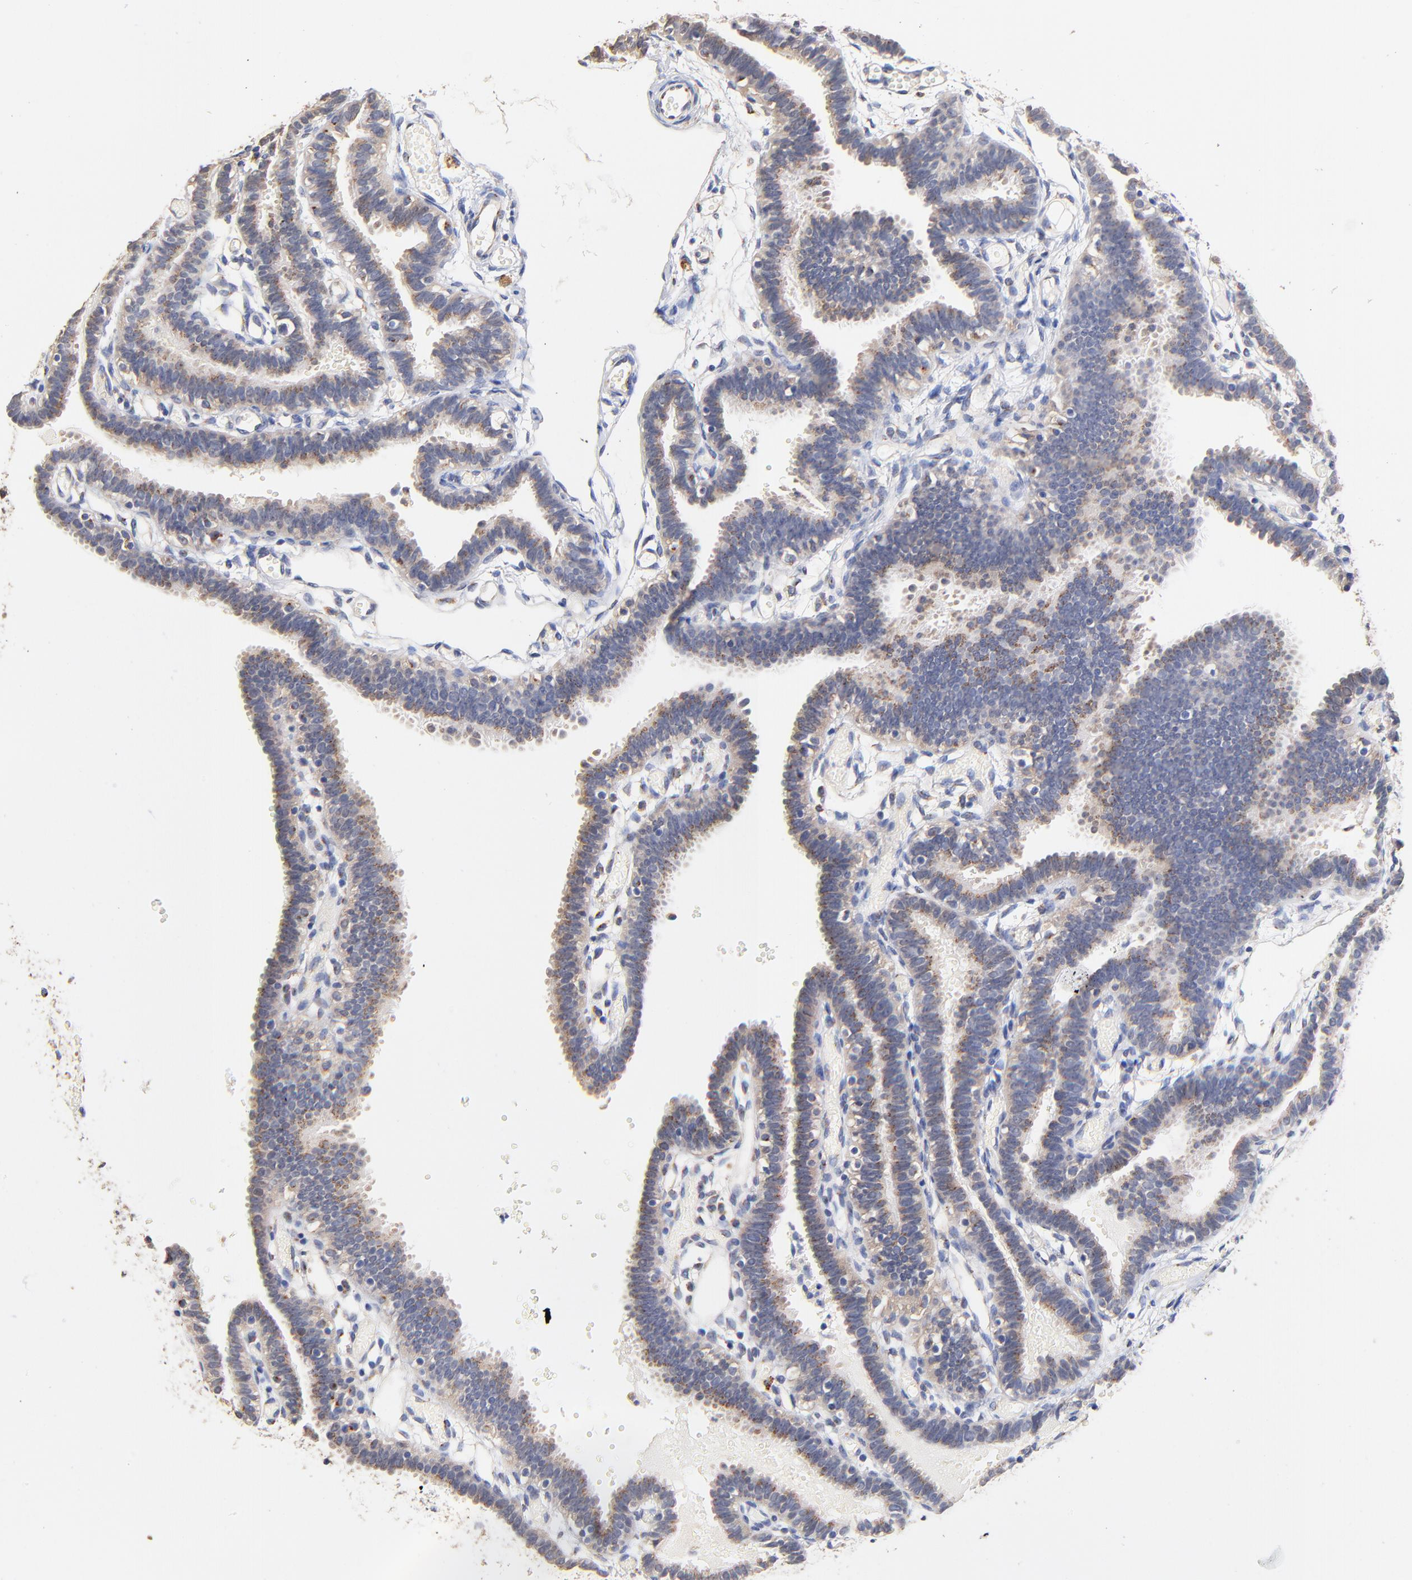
{"staining": {"intensity": "weak", "quantity": "25%-75%", "location": "cytoplasmic/membranous"}, "tissue": "fallopian tube", "cell_type": "Glandular cells", "image_type": "normal", "snomed": [{"axis": "morphology", "description": "Normal tissue, NOS"}, {"axis": "topography", "description": "Fallopian tube"}], "caption": "The micrograph shows immunohistochemical staining of normal fallopian tube. There is weak cytoplasmic/membranous positivity is seen in about 25%-75% of glandular cells.", "gene": "FMNL3", "patient": {"sex": "female", "age": 29}}